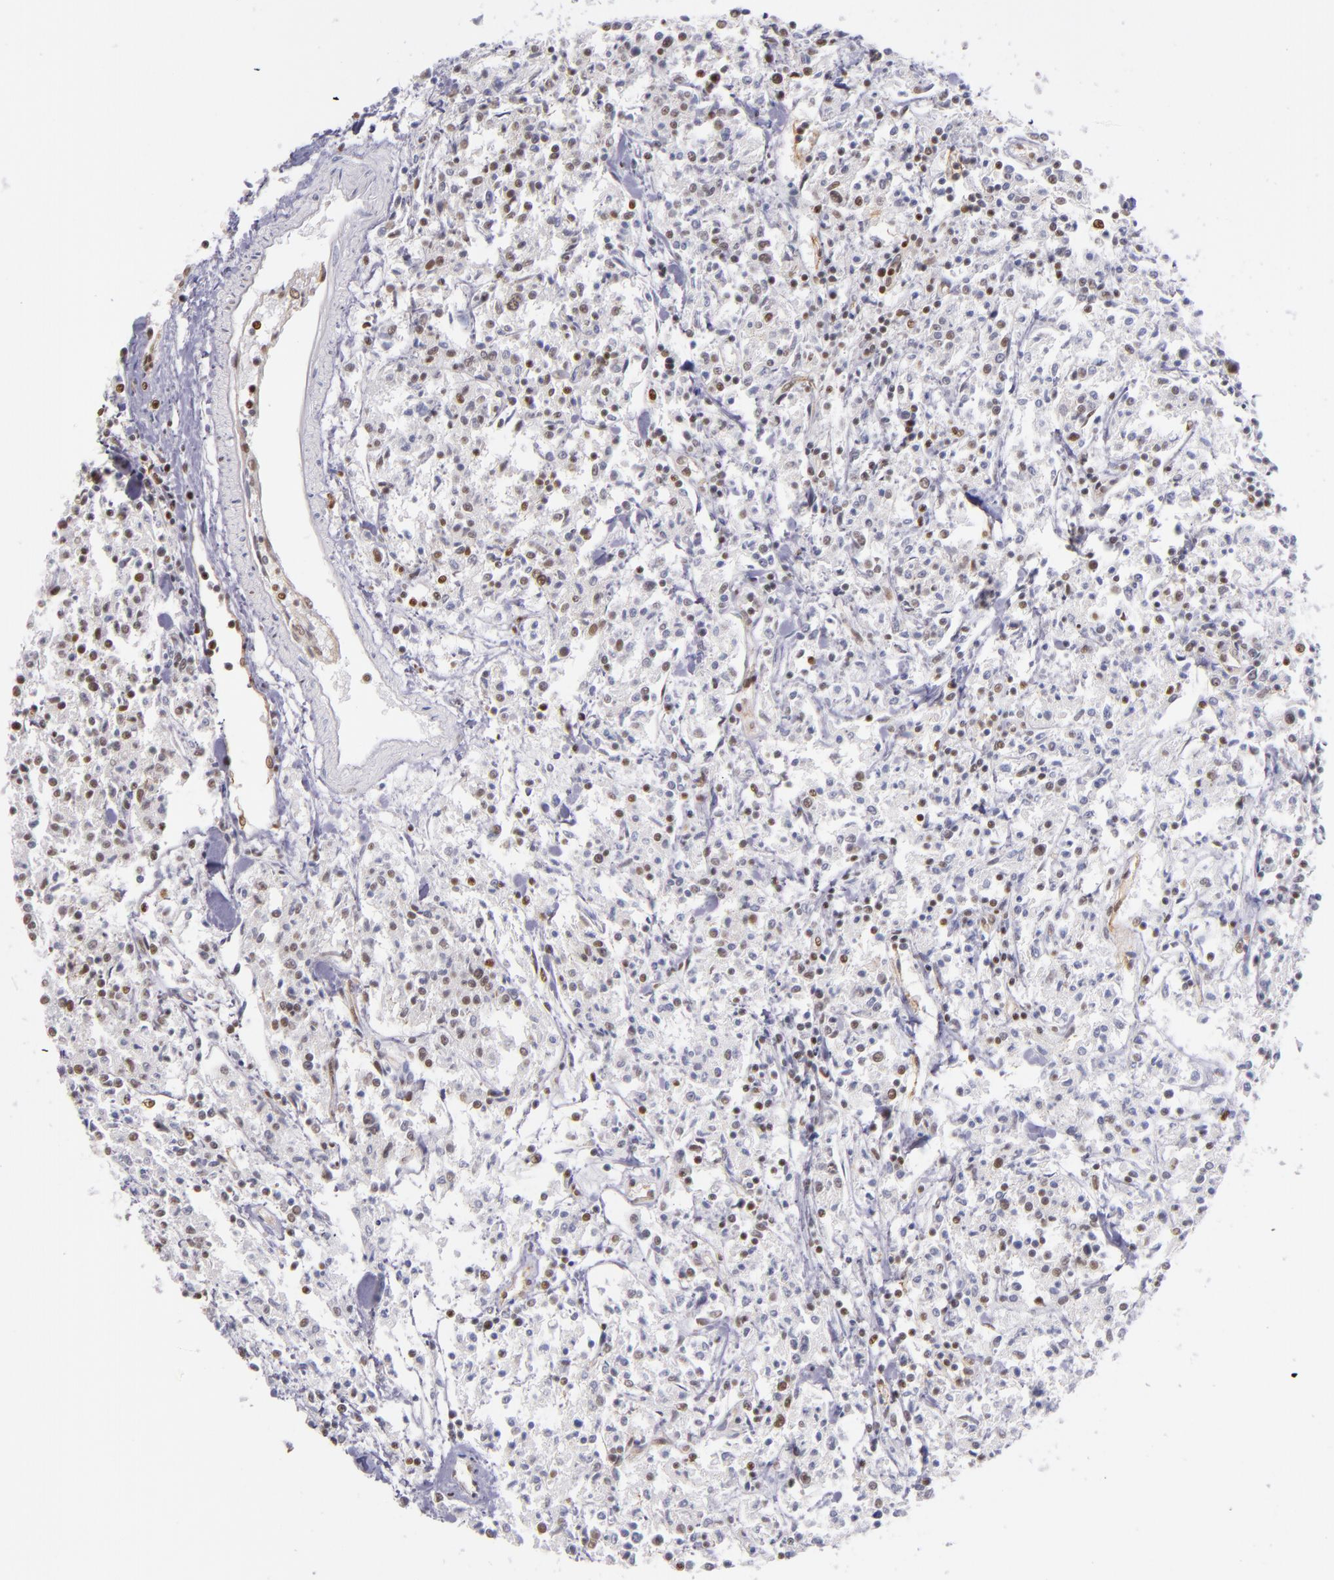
{"staining": {"intensity": "weak", "quantity": "<25%", "location": "nuclear"}, "tissue": "lymphoma", "cell_type": "Tumor cells", "image_type": "cancer", "snomed": [{"axis": "morphology", "description": "Malignant lymphoma, non-Hodgkin's type, Low grade"}, {"axis": "topography", "description": "Small intestine"}], "caption": "The micrograph displays no significant staining in tumor cells of lymphoma.", "gene": "NCOR2", "patient": {"sex": "female", "age": 59}}